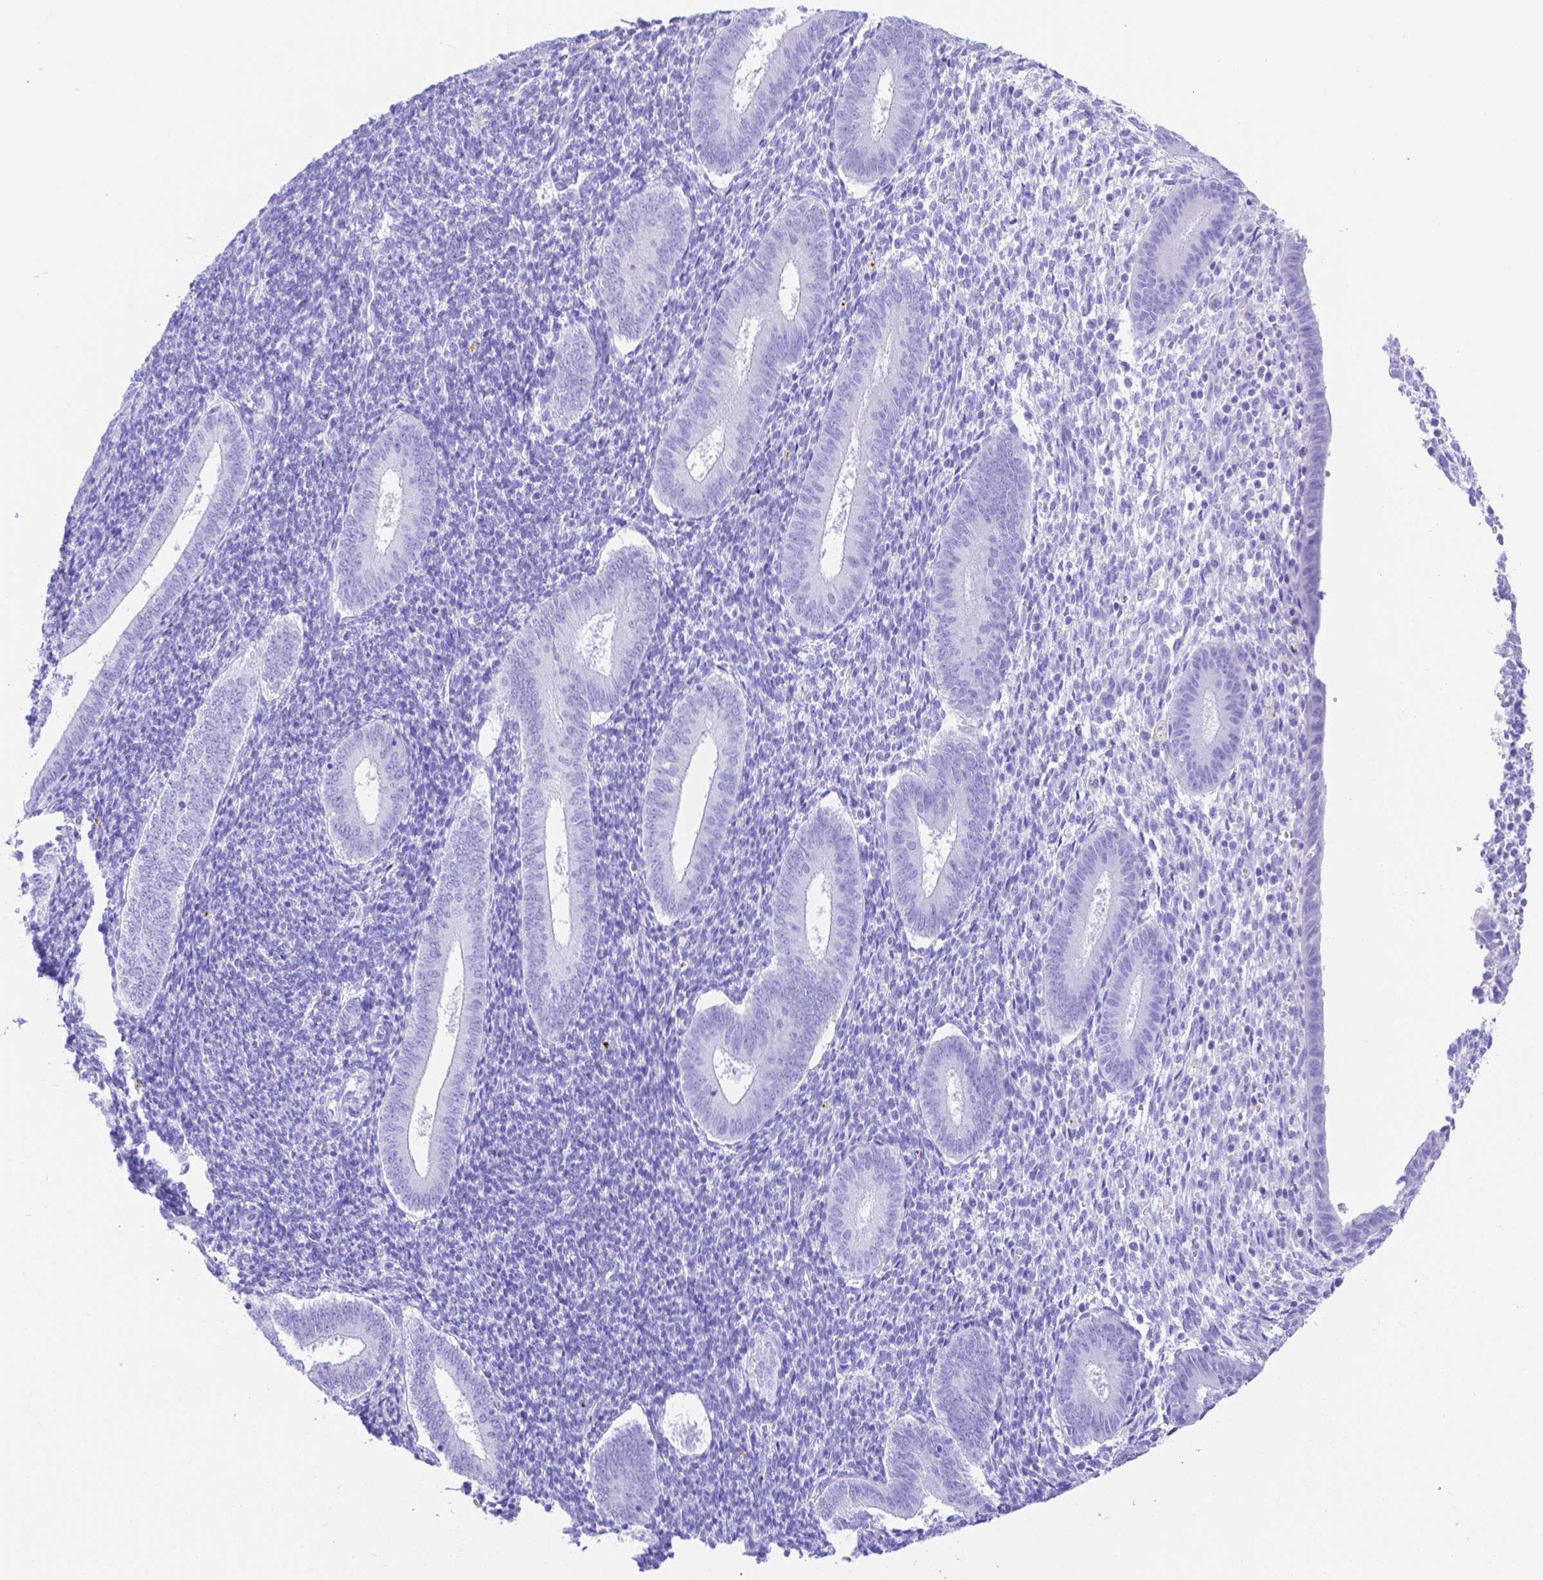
{"staining": {"intensity": "negative", "quantity": "none", "location": "none"}, "tissue": "endometrium", "cell_type": "Cells in endometrial stroma", "image_type": "normal", "snomed": [{"axis": "morphology", "description": "Normal tissue, NOS"}, {"axis": "topography", "description": "Endometrium"}], "caption": "The histopathology image displays no significant positivity in cells in endometrial stroma of endometrium. Brightfield microscopy of IHC stained with DAB (brown) and hematoxylin (blue), captured at high magnification.", "gene": "SMR3A", "patient": {"sex": "female", "age": 25}}